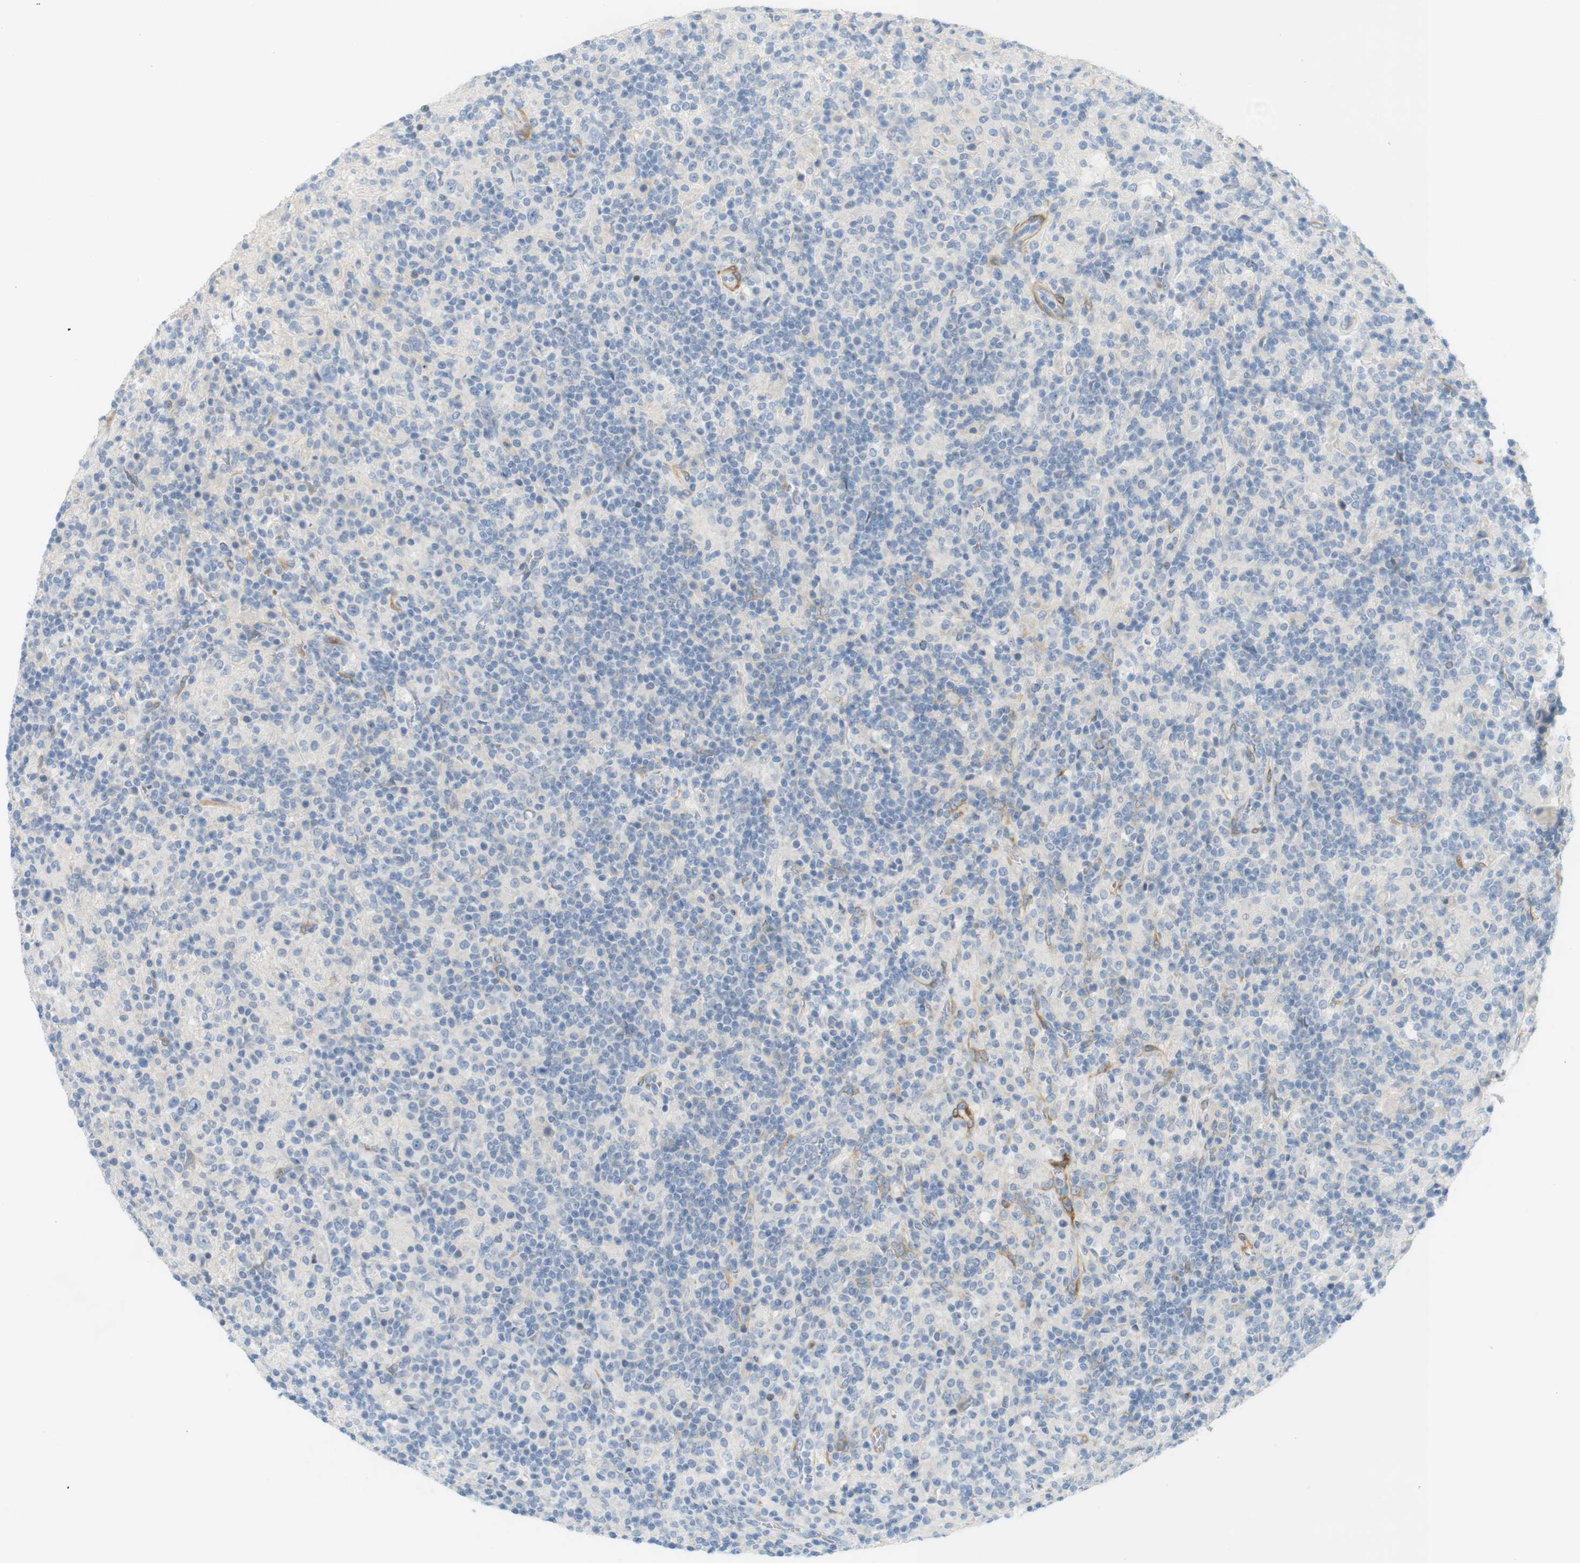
{"staining": {"intensity": "negative", "quantity": "none", "location": "none"}, "tissue": "lymphoma", "cell_type": "Tumor cells", "image_type": "cancer", "snomed": [{"axis": "morphology", "description": "Hodgkin's disease, NOS"}, {"axis": "topography", "description": "Lymph node"}], "caption": "The photomicrograph demonstrates no staining of tumor cells in lymphoma.", "gene": "PDE3A", "patient": {"sex": "male", "age": 70}}